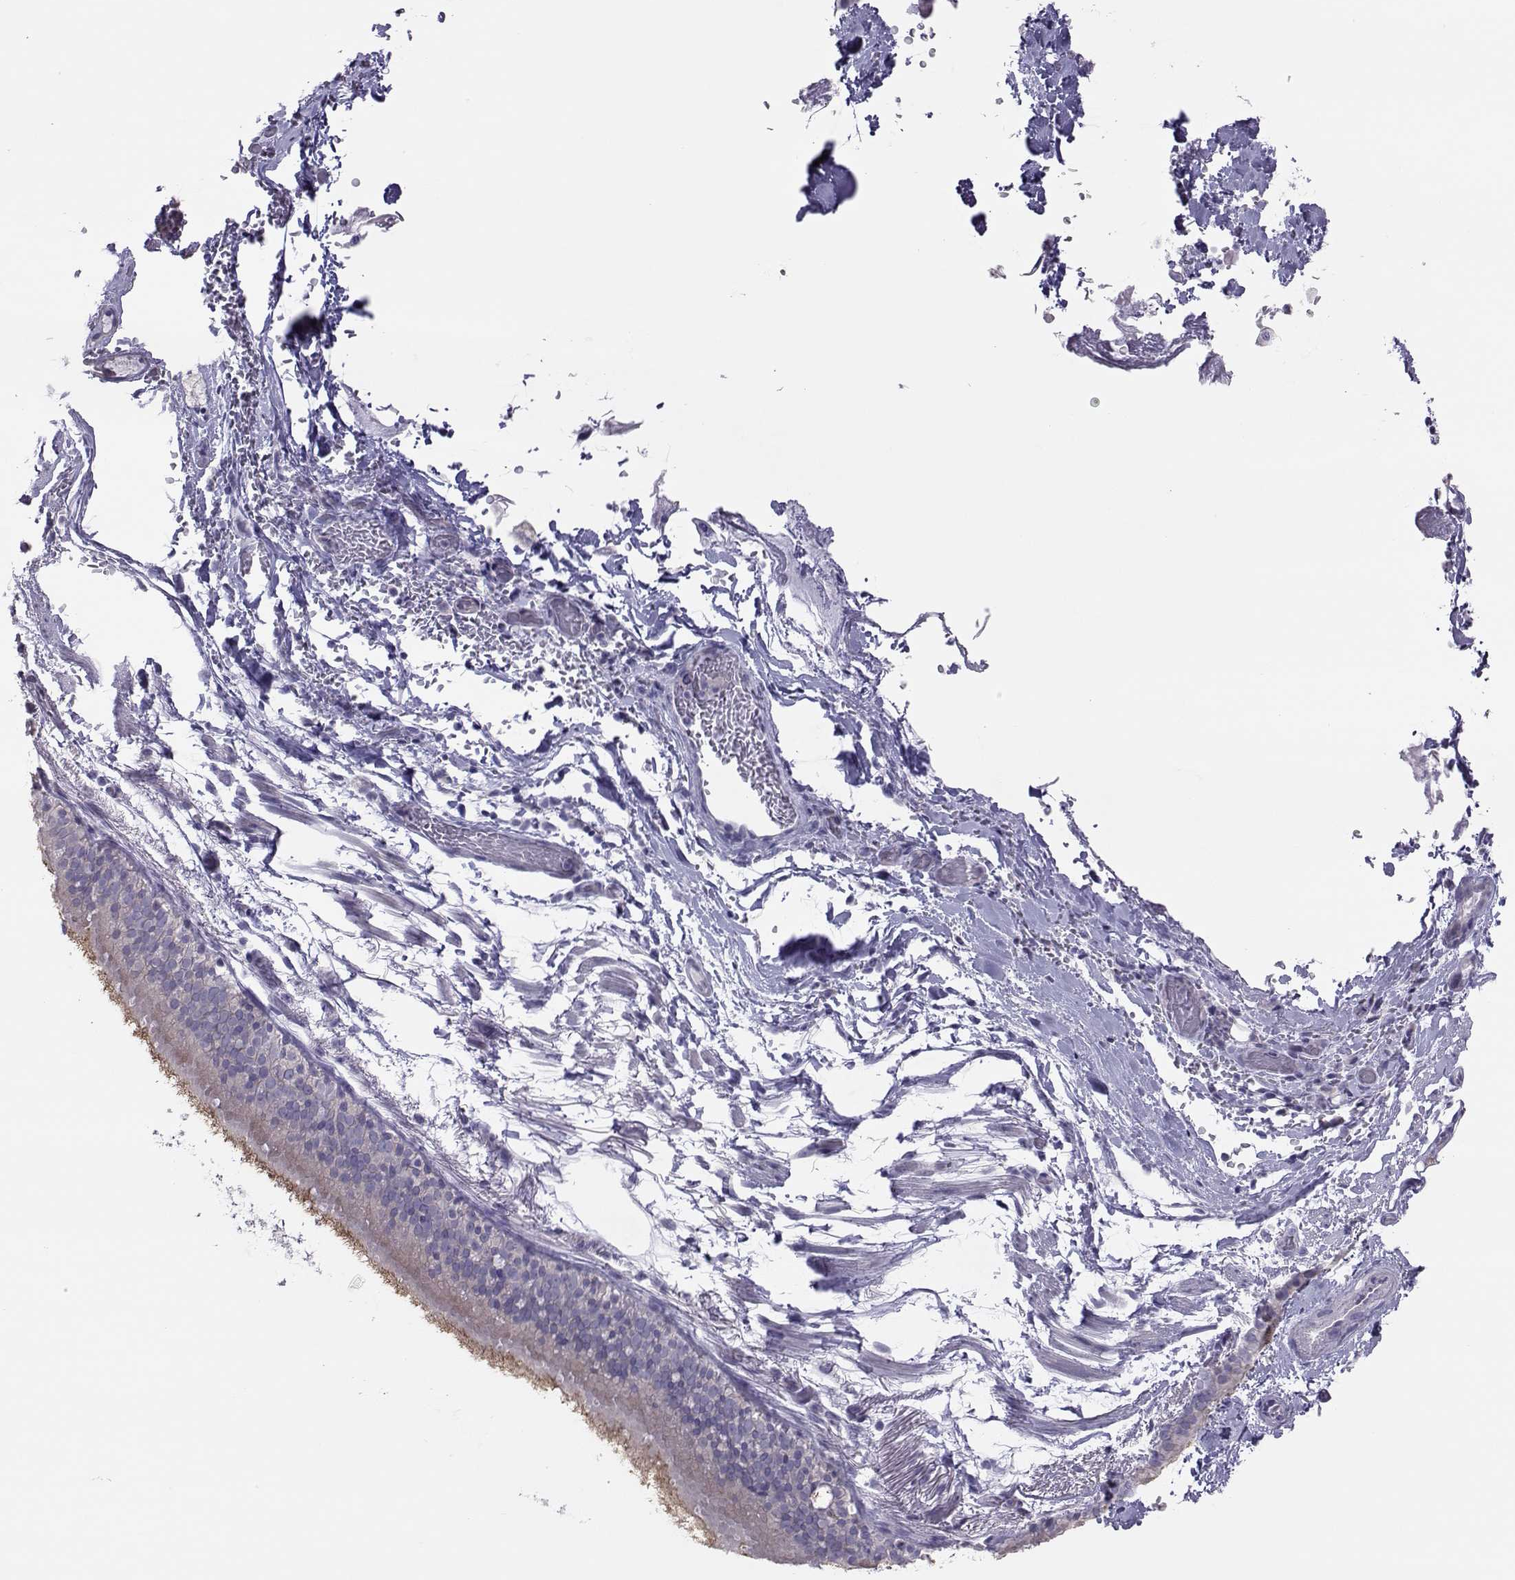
{"staining": {"intensity": "moderate", "quantity": "25%-75%", "location": "cytoplasmic/membranous"}, "tissue": "bronchus", "cell_type": "Respiratory epithelial cells", "image_type": "normal", "snomed": [{"axis": "morphology", "description": "Normal tissue, NOS"}, {"axis": "morphology", "description": "Squamous cell carcinoma, NOS"}, {"axis": "topography", "description": "Bronchus"}, {"axis": "topography", "description": "Lung"}], "caption": "This photomicrograph exhibits immunohistochemistry (IHC) staining of unremarkable bronchus, with medium moderate cytoplasmic/membranous positivity in about 25%-75% of respiratory epithelial cells.", "gene": "TRPM7", "patient": {"sex": "male", "age": 69}}